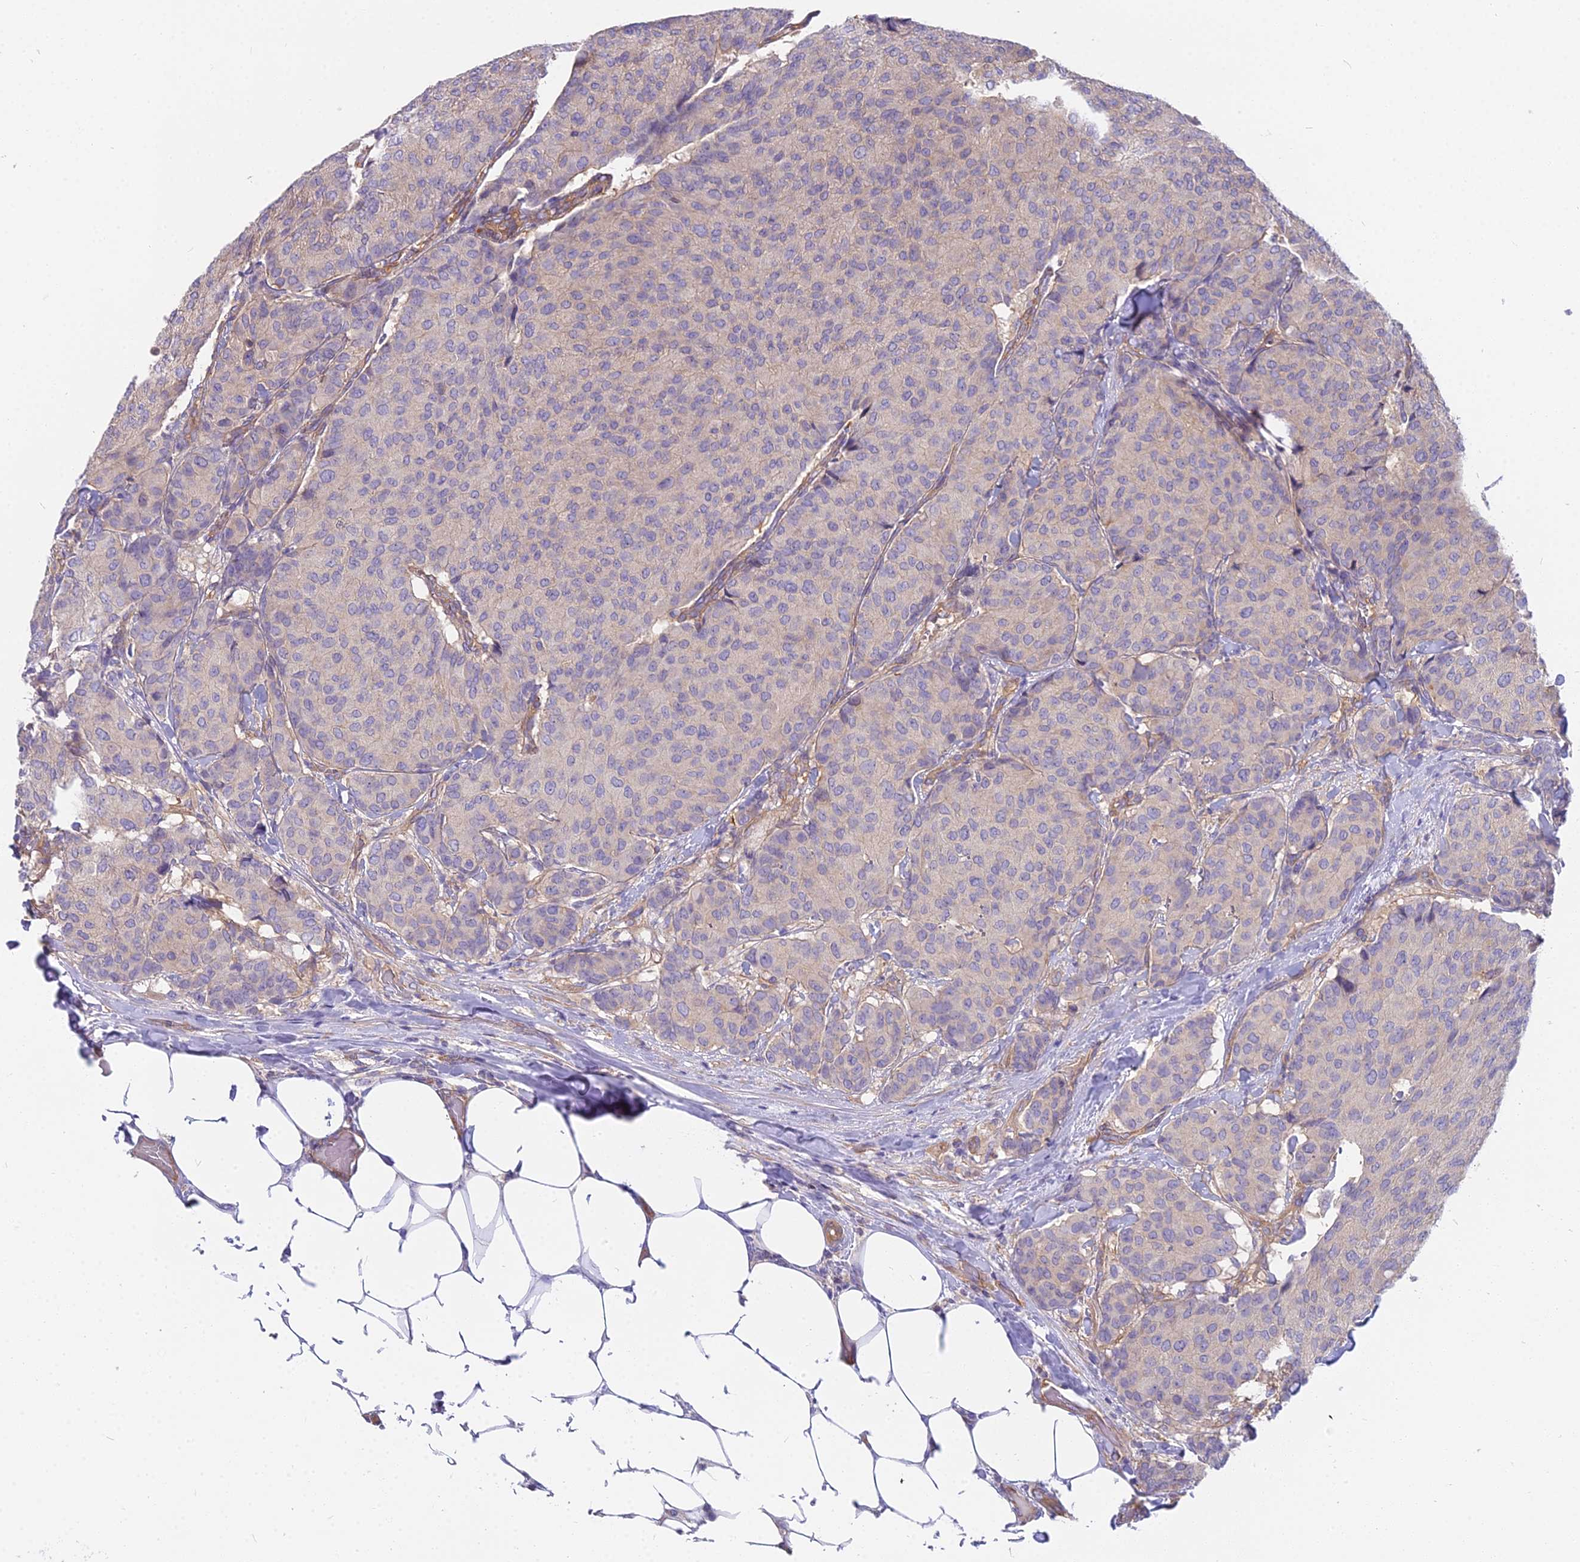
{"staining": {"intensity": "negative", "quantity": "none", "location": "none"}, "tissue": "breast cancer", "cell_type": "Tumor cells", "image_type": "cancer", "snomed": [{"axis": "morphology", "description": "Duct carcinoma"}, {"axis": "topography", "description": "Breast"}], "caption": "Breast cancer (intraductal carcinoma) was stained to show a protein in brown. There is no significant staining in tumor cells.", "gene": "HLA-DOA", "patient": {"sex": "female", "age": 75}}